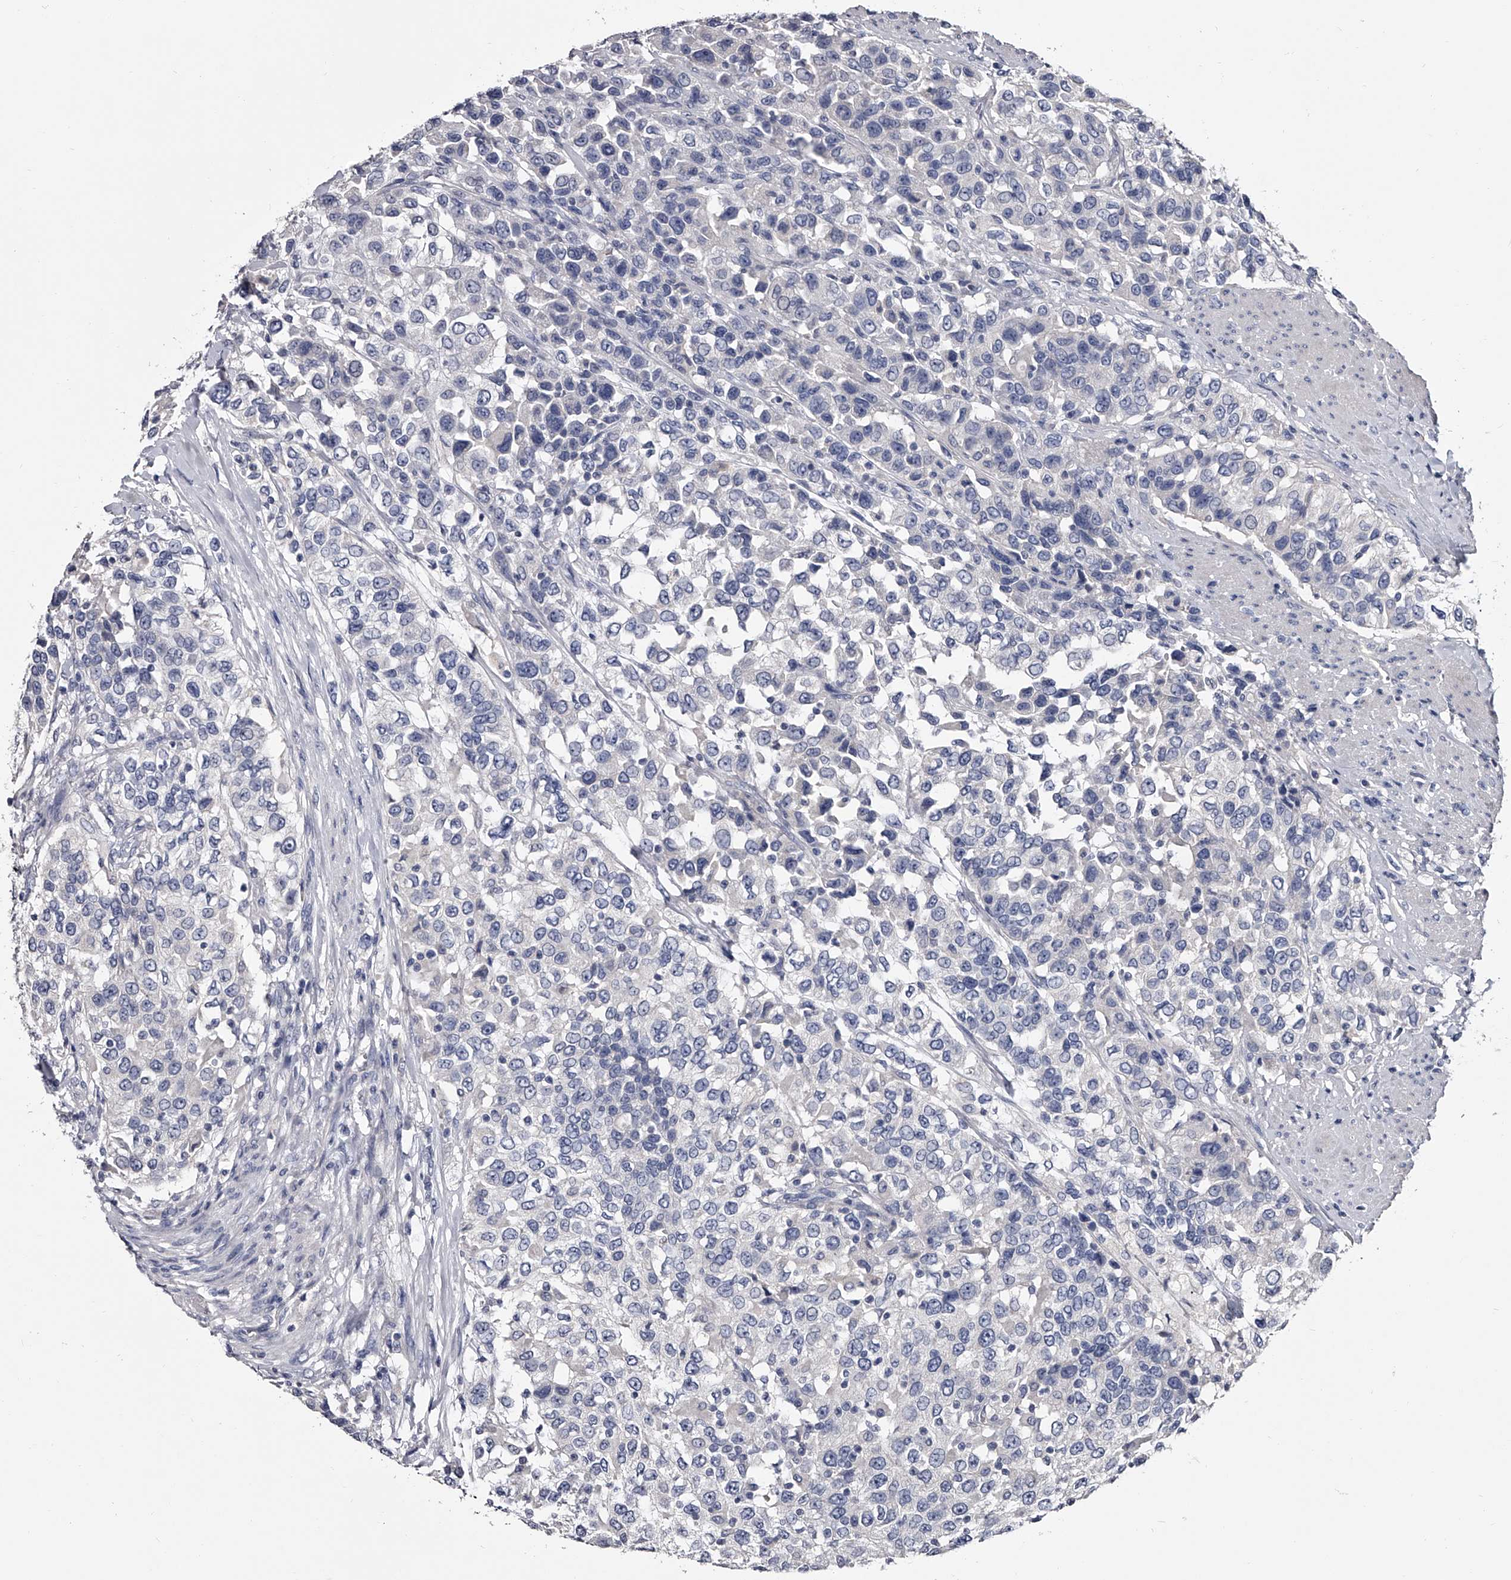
{"staining": {"intensity": "negative", "quantity": "none", "location": "none"}, "tissue": "urothelial cancer", "cell_type": "Tumor cells", "image_type": "cancer", "snomed": [{"axis": "morphology", "description": "Urothelial carcinoma, High grade"}, {"axis": "topography", "description": "Urinary bladder"}], "caption": "This is a micrograph of immunohistochemistry staining of urothelial cancer, which shows no staining in tumor cells. (DAB (3,3'-diaminobenzidine) immunohistochemistry, high magnification).", "gene": "GAPVD1", "patient": {"sex": "female", "age": 80}}